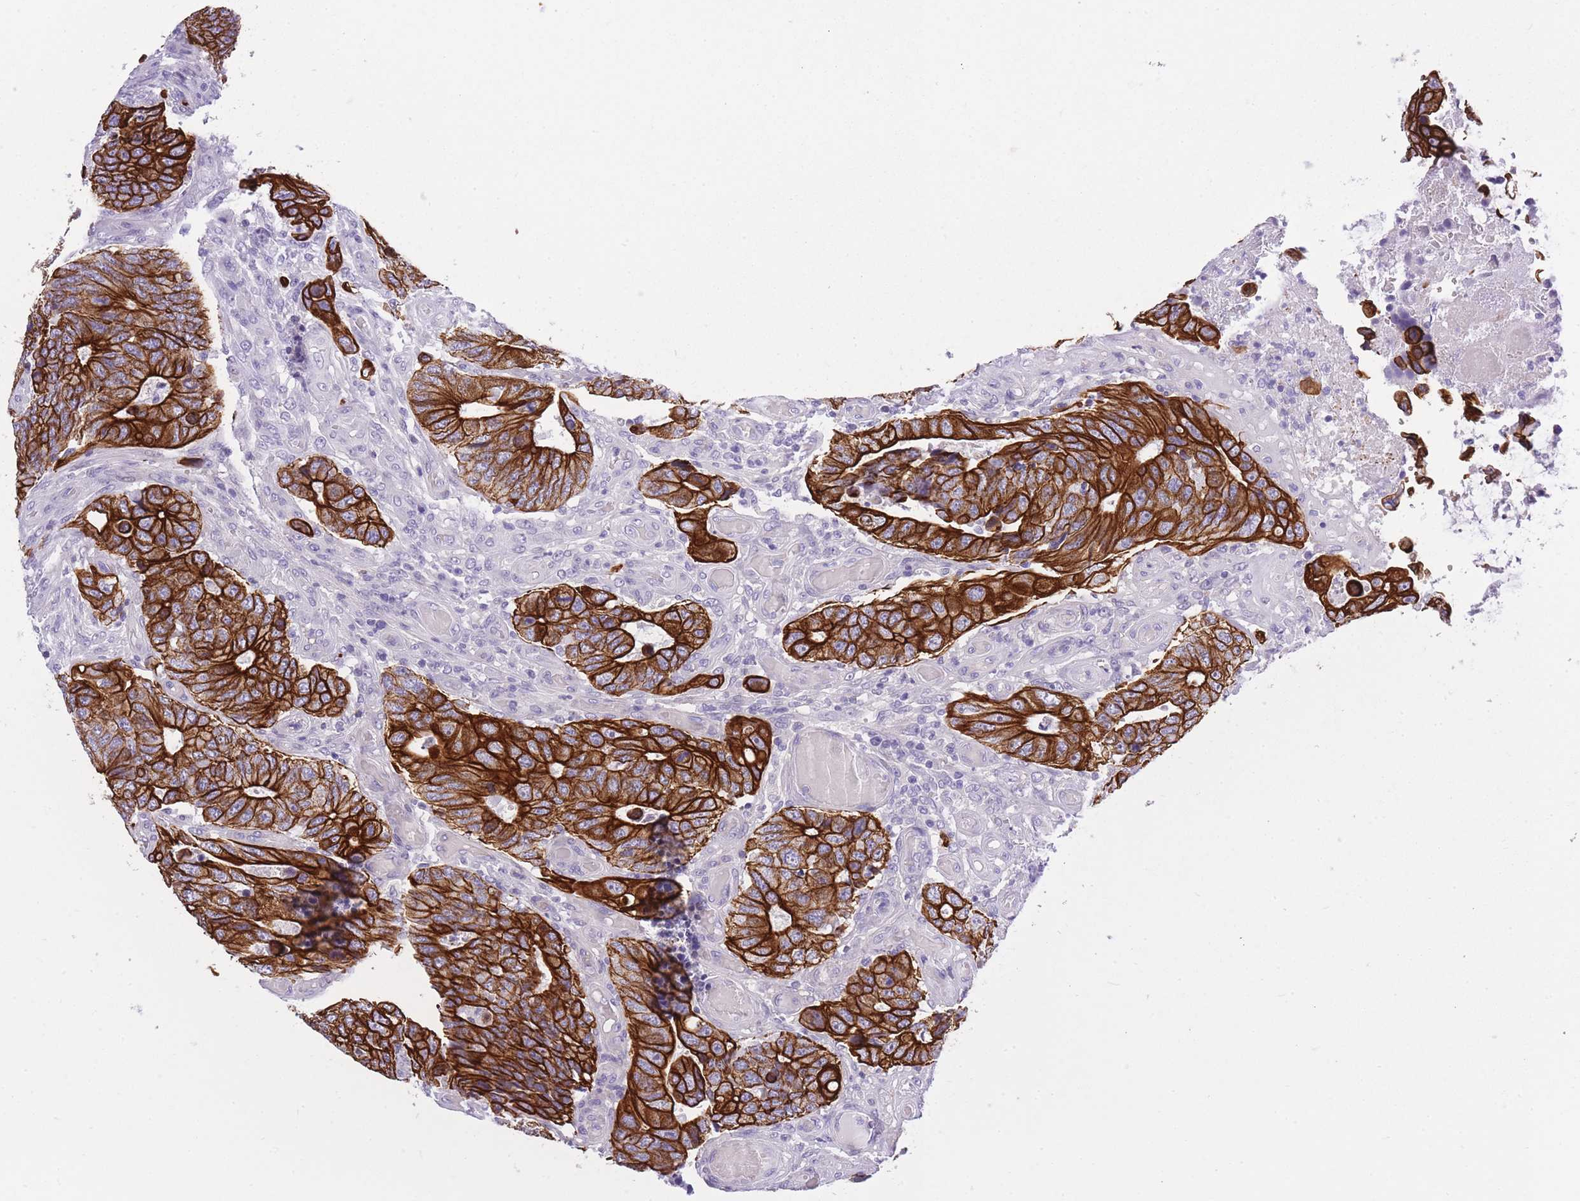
{"staining": {"intensity": "strong", "quantity": ">75%", "location": "cytoplasmic/membranous"}, "tissue": "colorectal cancer", "cell_type": "Tumor cells", "image_type": "cancer", "snomed": [{"axis": "morphology", "description": "Adenocarcinoma, NOS"}, {"axis": "topography", "description": "Colon"}], "caption": "This photomicrograph reveals immunohistochemistry staining of colorectal adenocarcinoma, with high strong cytoplasmic/membranous staining in about >75% of tumor cells.", "gene": "RADX", "patient": {"sex": "male", "age": 87}}